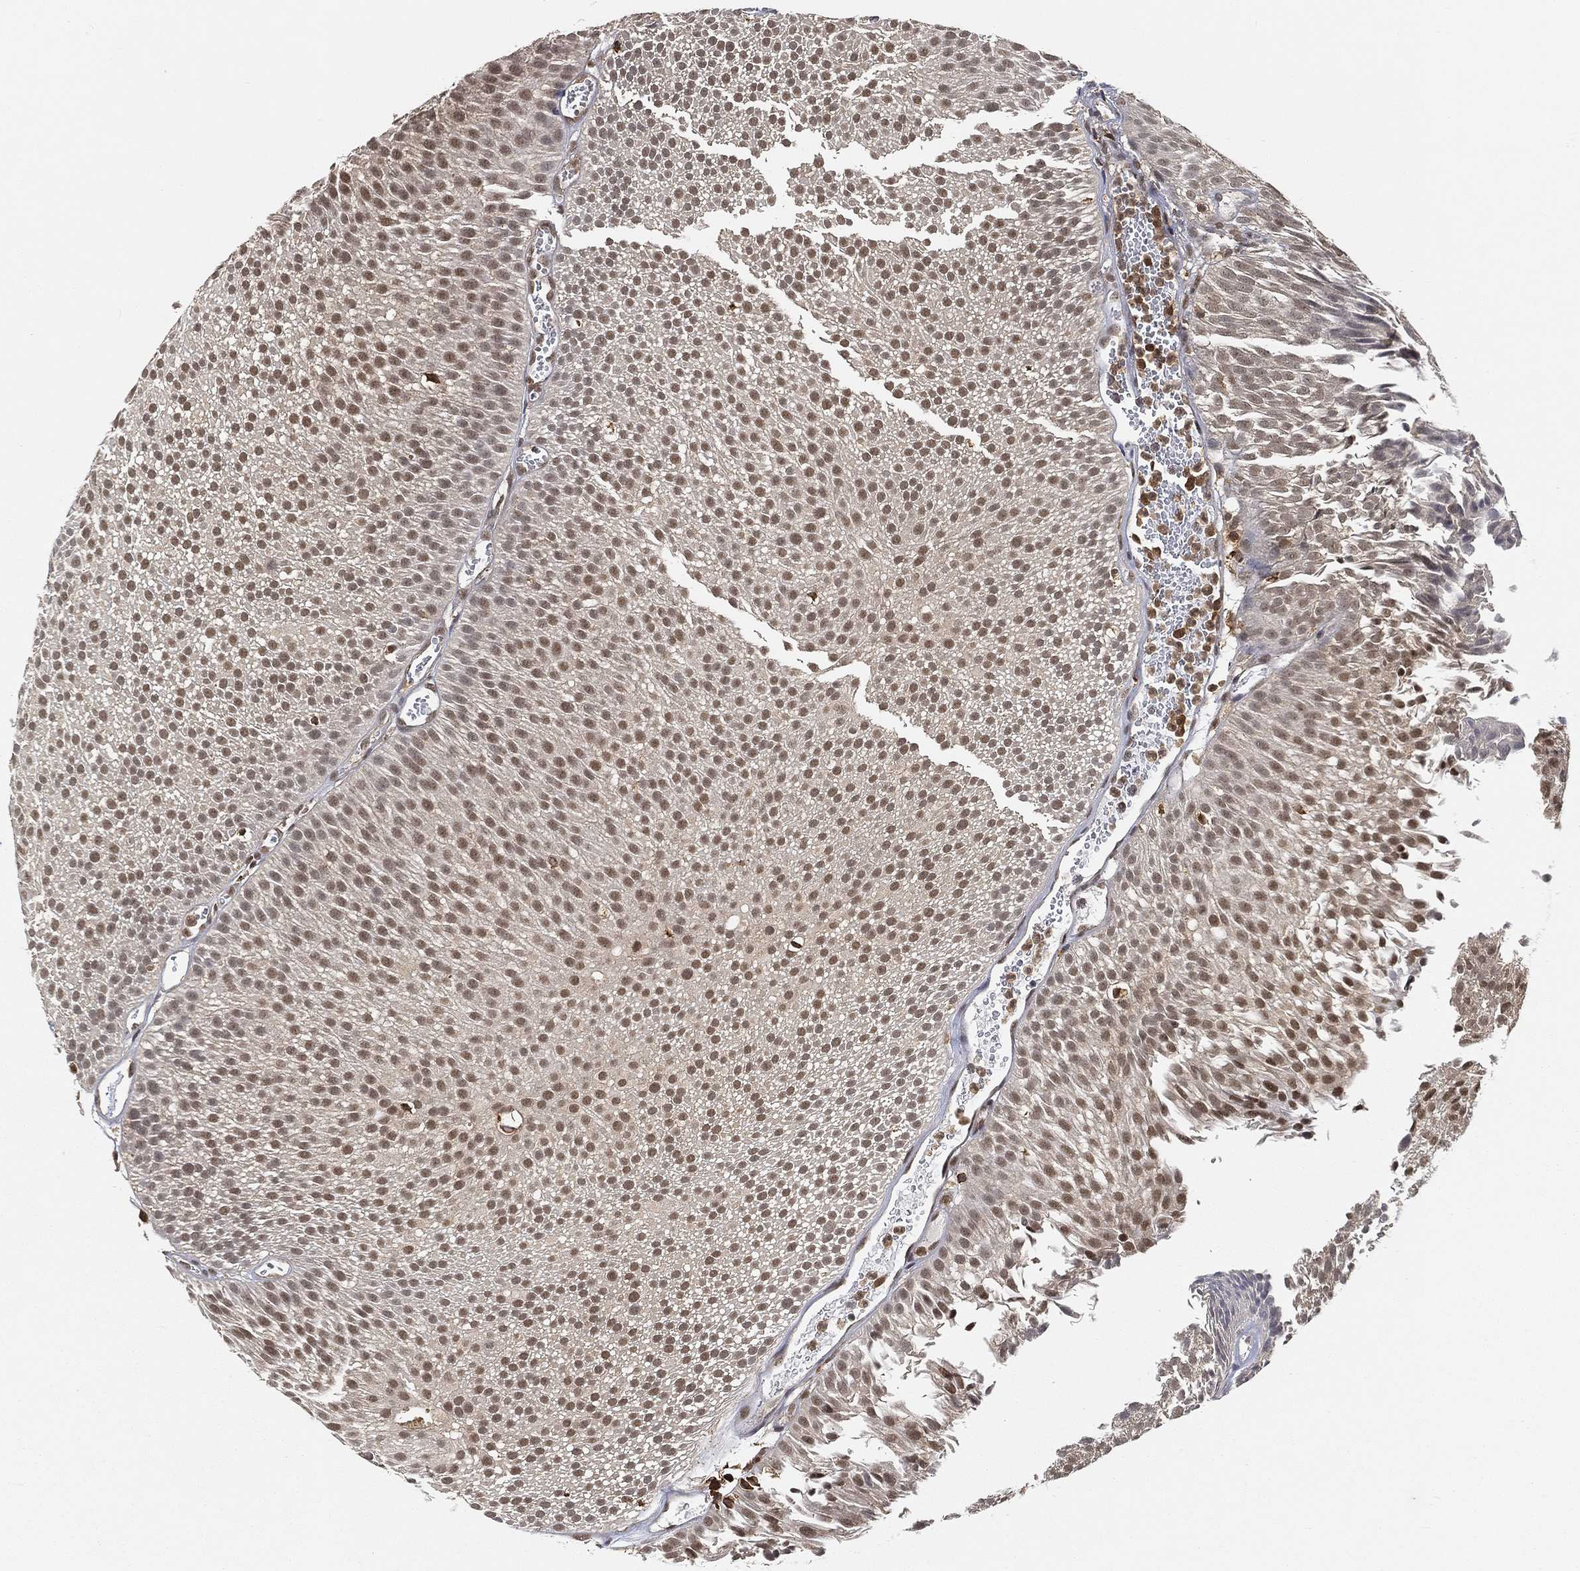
{"staining": {"intensity": "moderate", "quantity": "<25%", "location": "nuclear"}, "tissue": "urothelial cancer", "cell_type": "Tumor cells", "image_type": "cancer", "snomed": [{"axis": "morphology", "description": "Urothelial carcinoma, Low grade"}, {"axis": "topography", "description": "Urinary bladder"}], "caption": "Immunohistochemistry photomicrograph of neoplastic tissue: human urothelial cancer stained using immunohistochemistry demonstrates low levels of moderate protein expression localized specifically in the nuclear of tumor cells, appearing as a nuclear brown color.", "gene": "WDR26", "patient": {"sex": "male", "age": 65}}